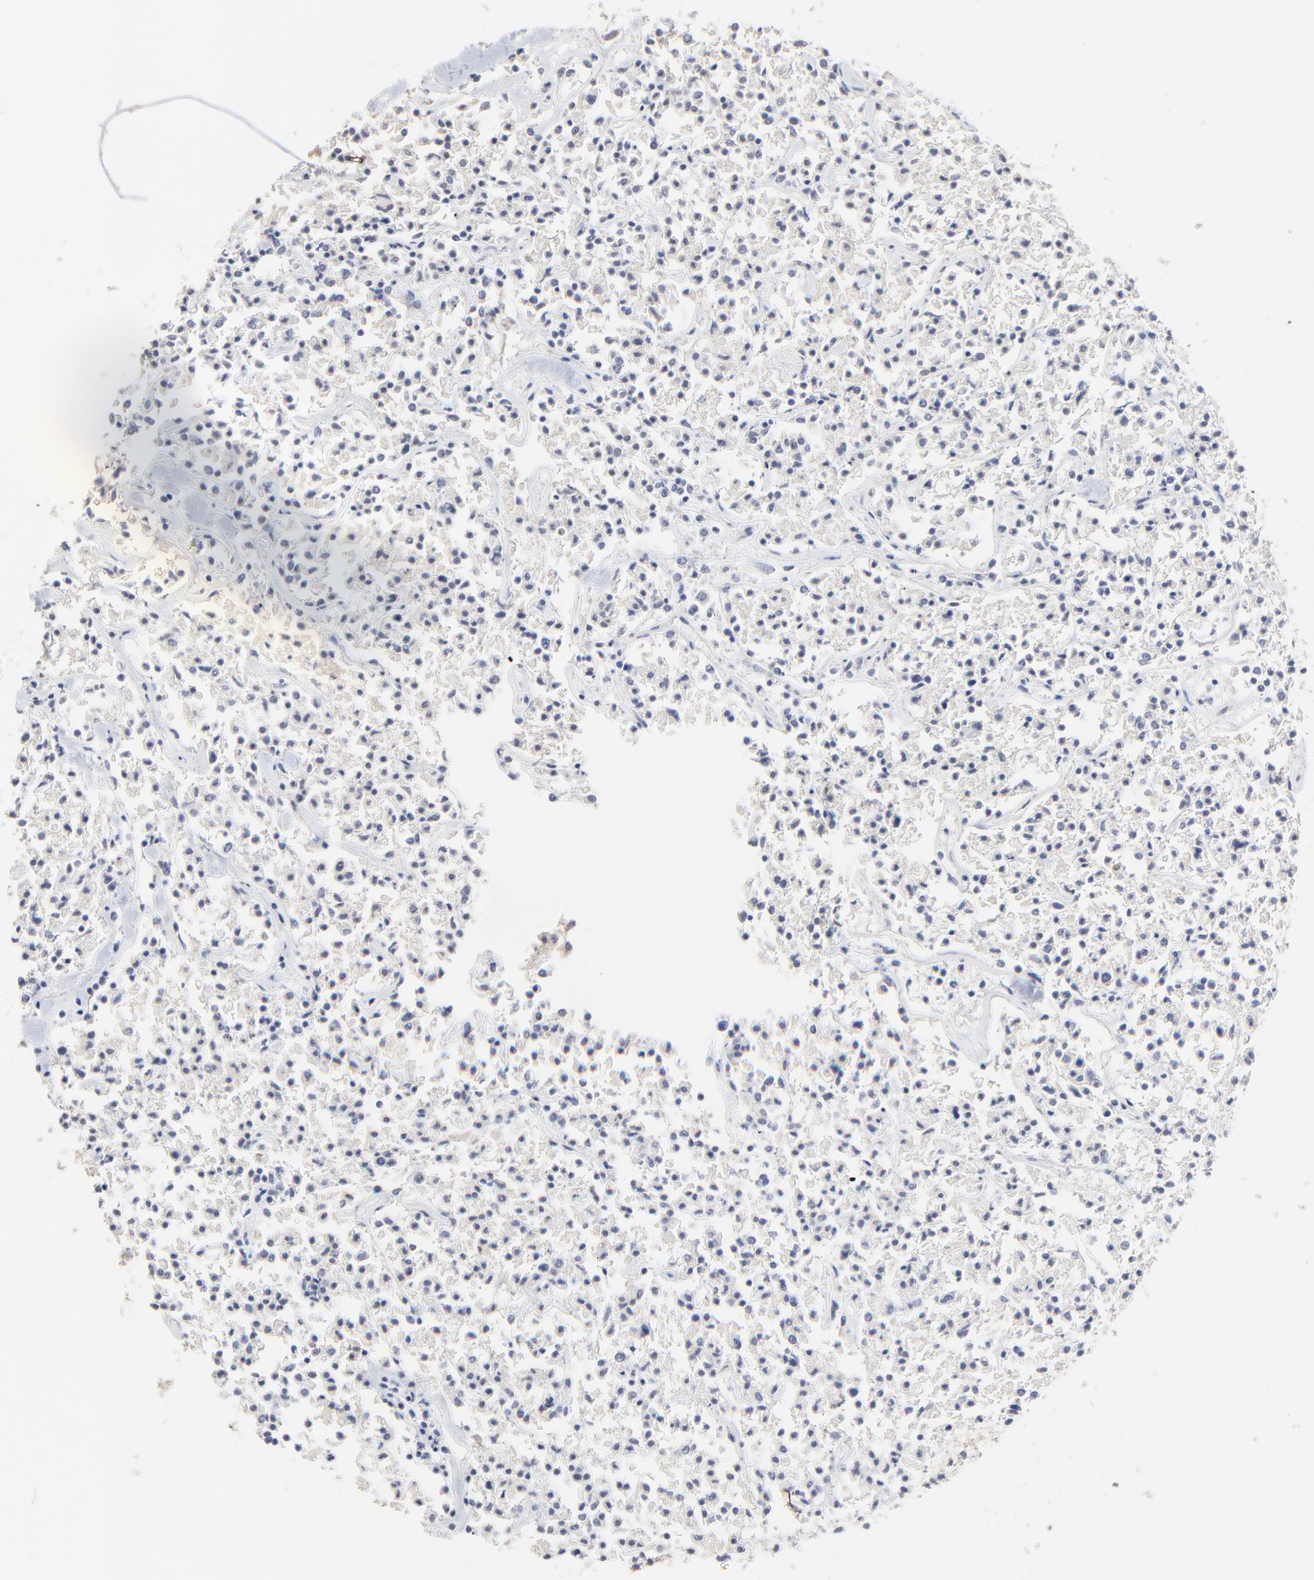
{"staining": {"intensity": "negative", "quantity": "none", "location": "none"}, "tissue": "lymphoma", "cell_type": "Tumor cells", "image_type": "cancer", "snomed": [{"axis": "morphology", "description": "Malignant lymphoma, non-Hodgkin's type, Low grade"}, {"axis": "topography", "description": "Small intestine"}], "caption": "This is a photomicrograph of immunohistochemistry (IHC) staining of low-grade malignant lymphoma, non-Hodgkin's type, which shows no positivity in tumor cells.", "gene": "FAM199X", "patient": {"sex": "female", "age": 59}}